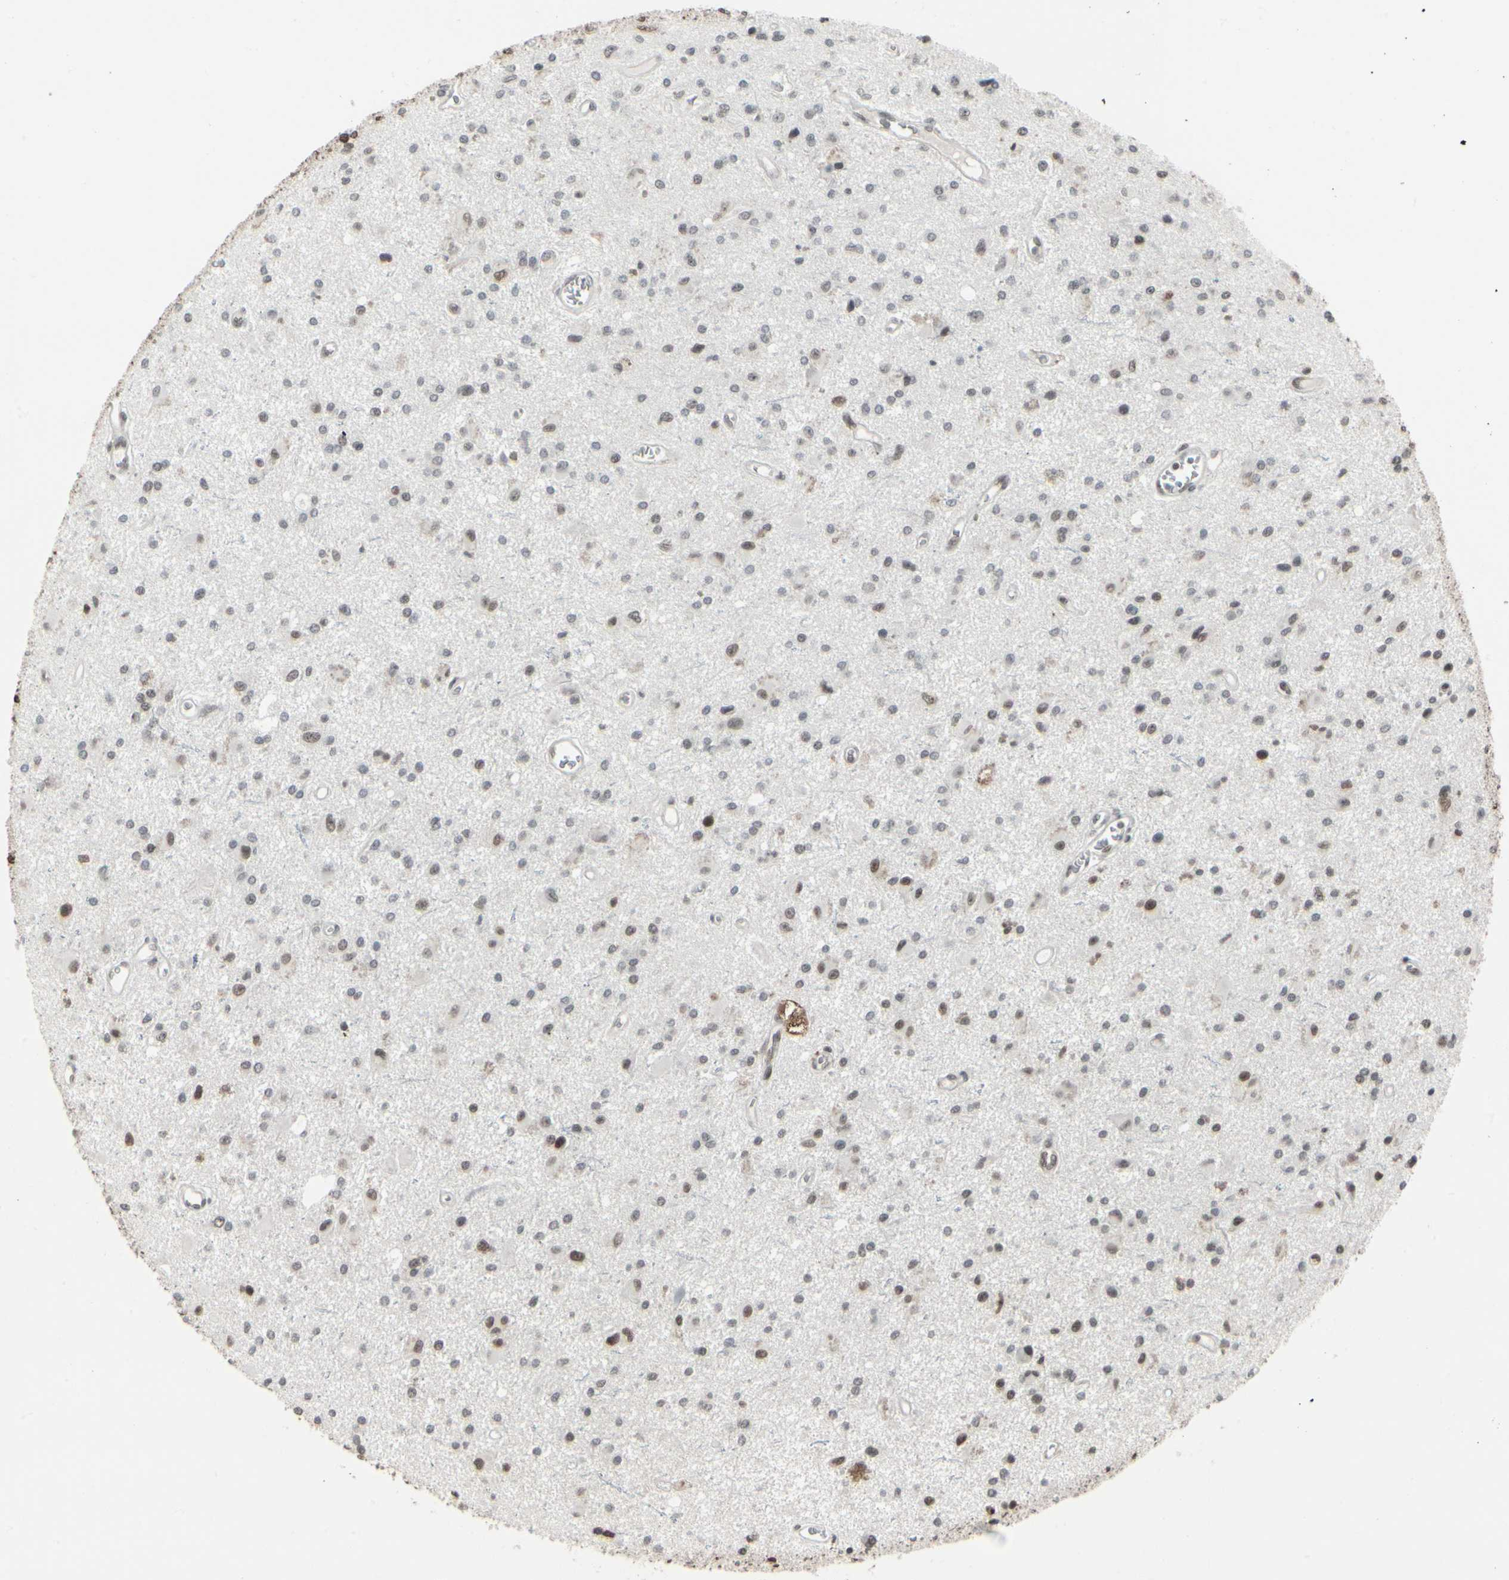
{"staining": {"intensity": "moderate", "quantity": "25%-75%", "location": "nuclear"}, "tissue": "glioma", "cell_type": "Tumor cells", "image_type": "cancer", "snomed": [{"axis": "morphology", "description": "Glioma, malignant, Low grade"}, {"axis": "topography", "description": "Brain"}], "caption": "A brown stain shows moderate nuclear staining of a protein in glioma tumor cells.", "gene": "HMG20A", "patient": {"sex": "male", "age": 58}}